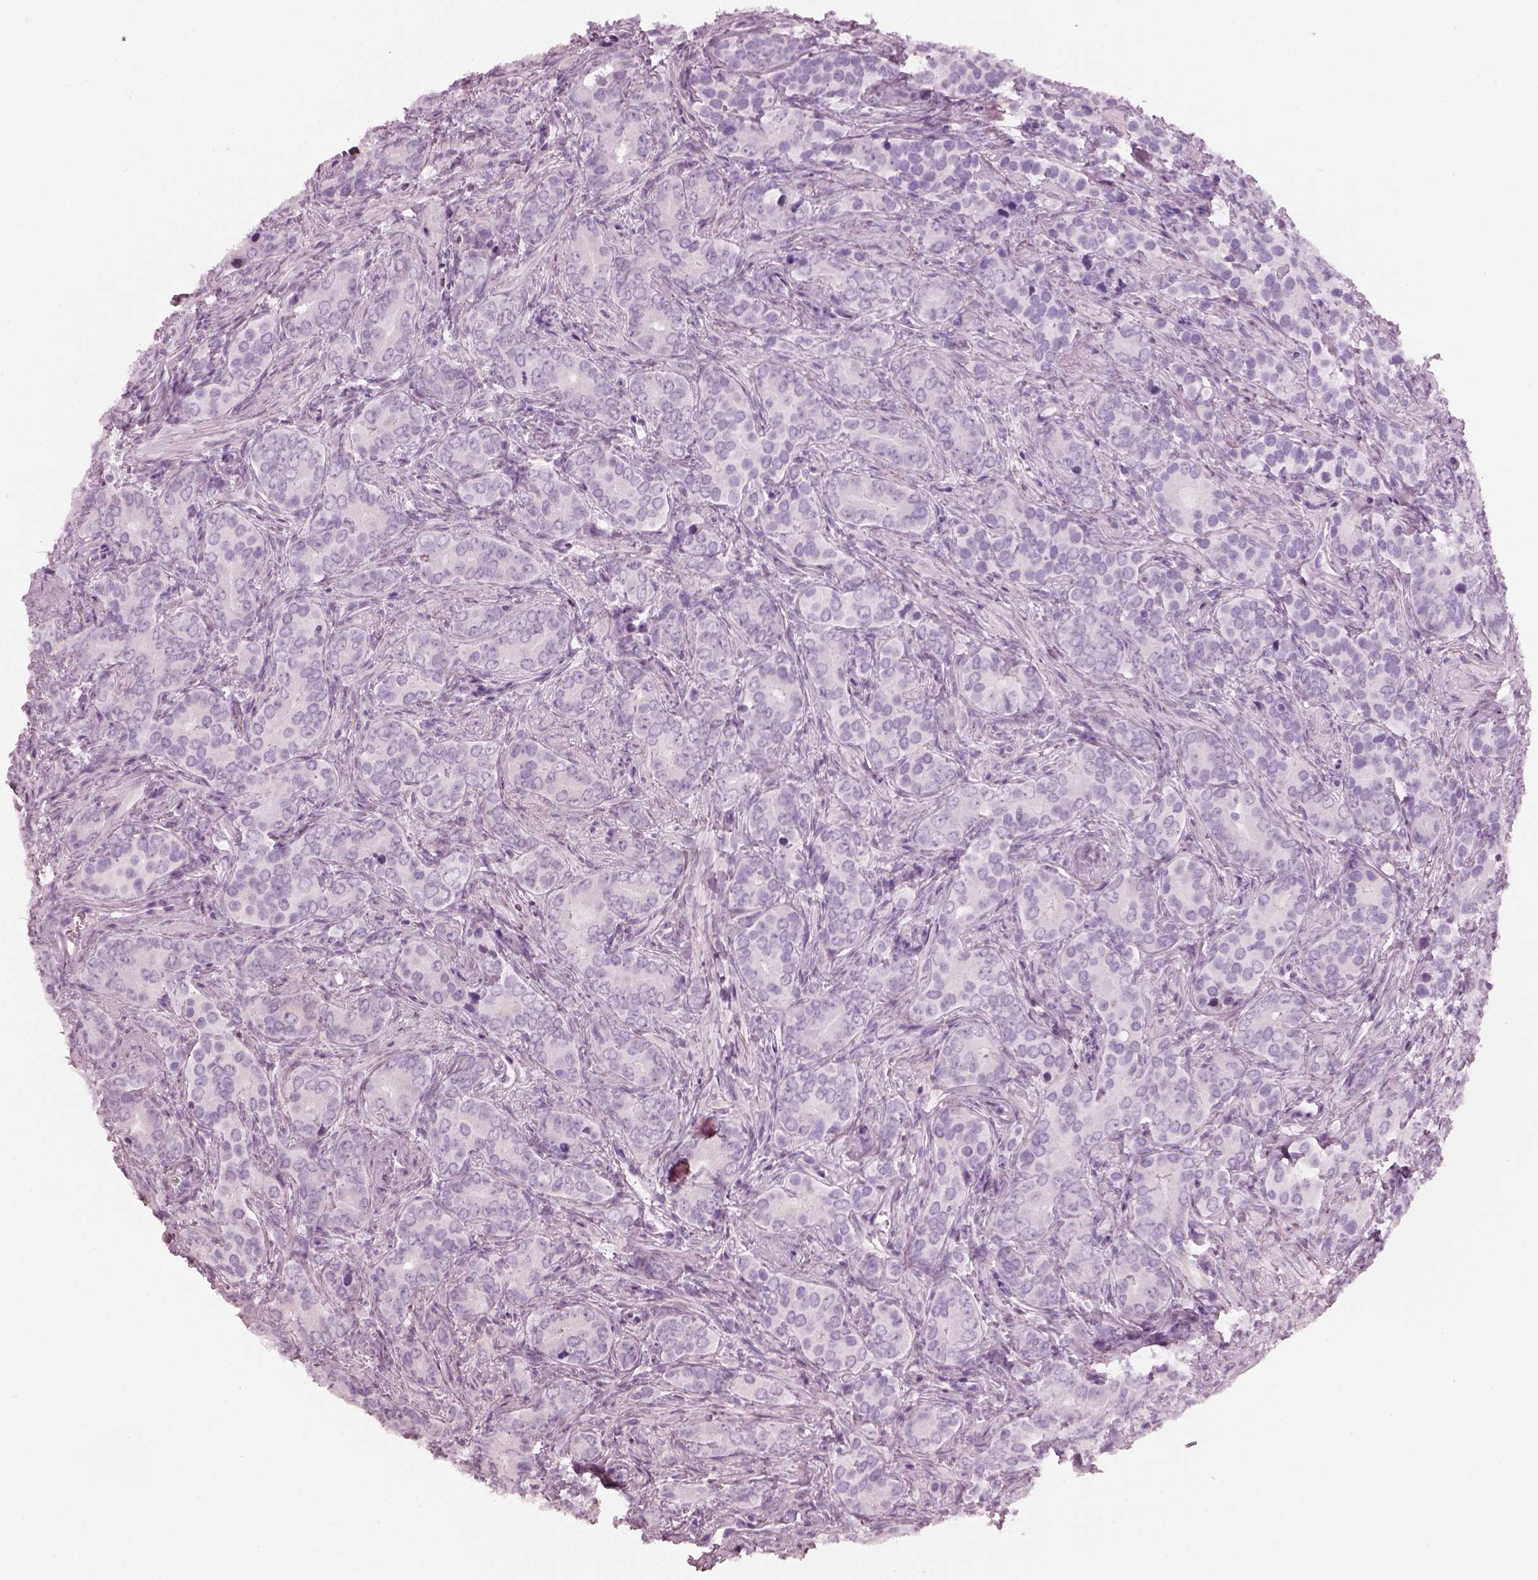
{"staining": {"intensity": "negative", "quantity": "none", "location": "none"}, "tissue": "prostate cancer", "cell_type": "Tumor cells", "image_type": "cancer", "snomed": [{"axis": "morphology", "description": "Adenocarcinoma, High grade"}, {"axis": "topography", "description": "Prostate"}], "caption": "Immunohistochemistry histopathology image of neoplastic tissue: prostate adenocarcinoma (high-grade) stained with DAB (3,3'-diaminobenzidine) displays no significant protein positivity in tumor cells.", "gene": "HYDIN", "patient": {"sex": "male", "age": 84}}